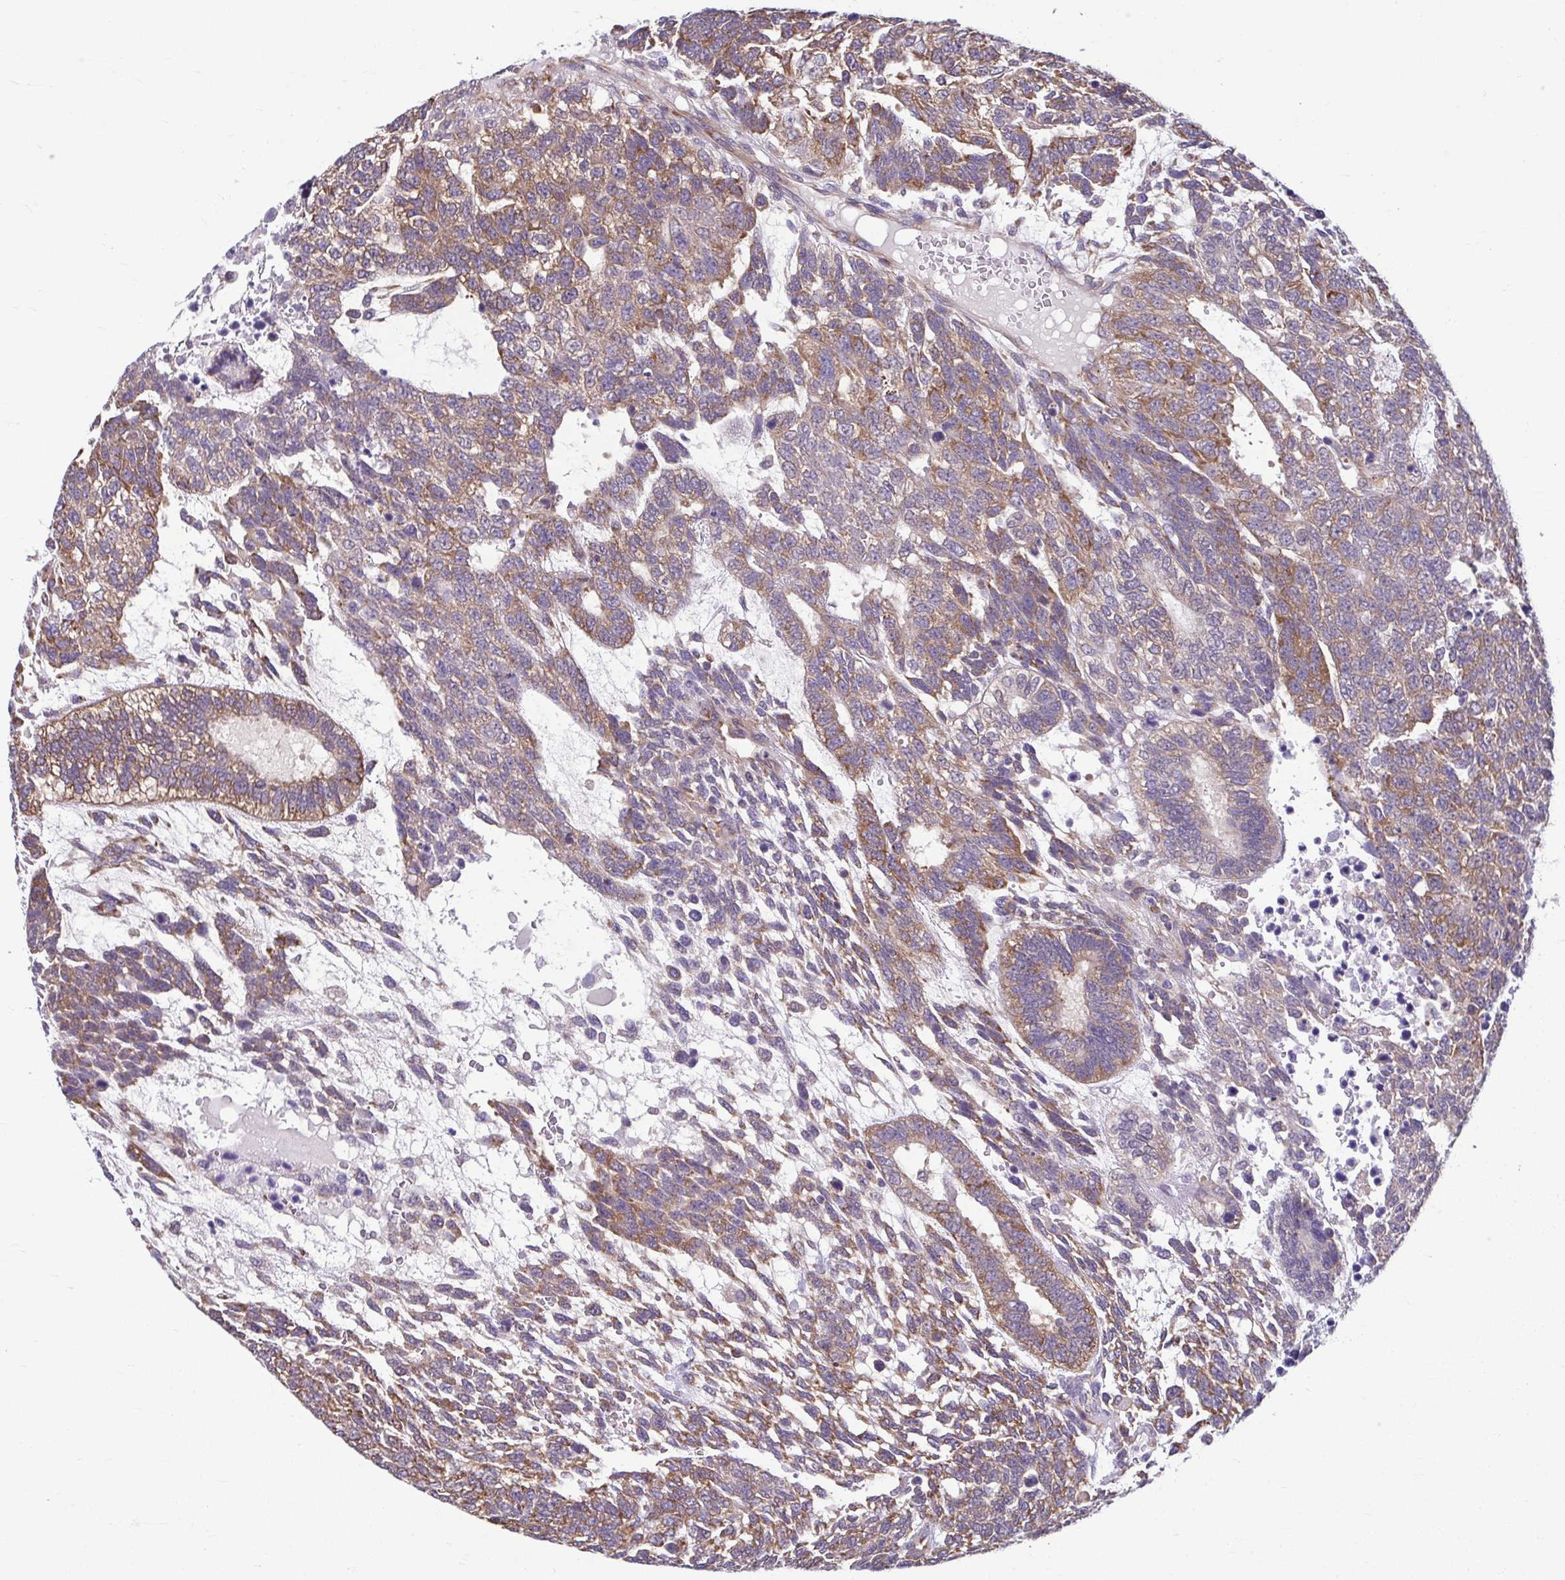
{"staining": {"intensity": "weak", "quantity": ">75%", "location": "cytoplasmic/membranous"}, "tissue": "testis cancer", "cell_type": "Tumor cells", "image_type": "cancer", "snomed": [{"axis": "morphology", "description": "Carcinoma, Embryonal, NOS"}, {"axis": "topography", "description": "Testis"}], "caption": "Human embryonal carcinoma (testis) stained with a brown dye displays weak cytoplasmic/membranous positive staining in approximately >75% of tumor cells.", "gene": "TMEM108", "patient": {"sex": "male", "age": 23}}